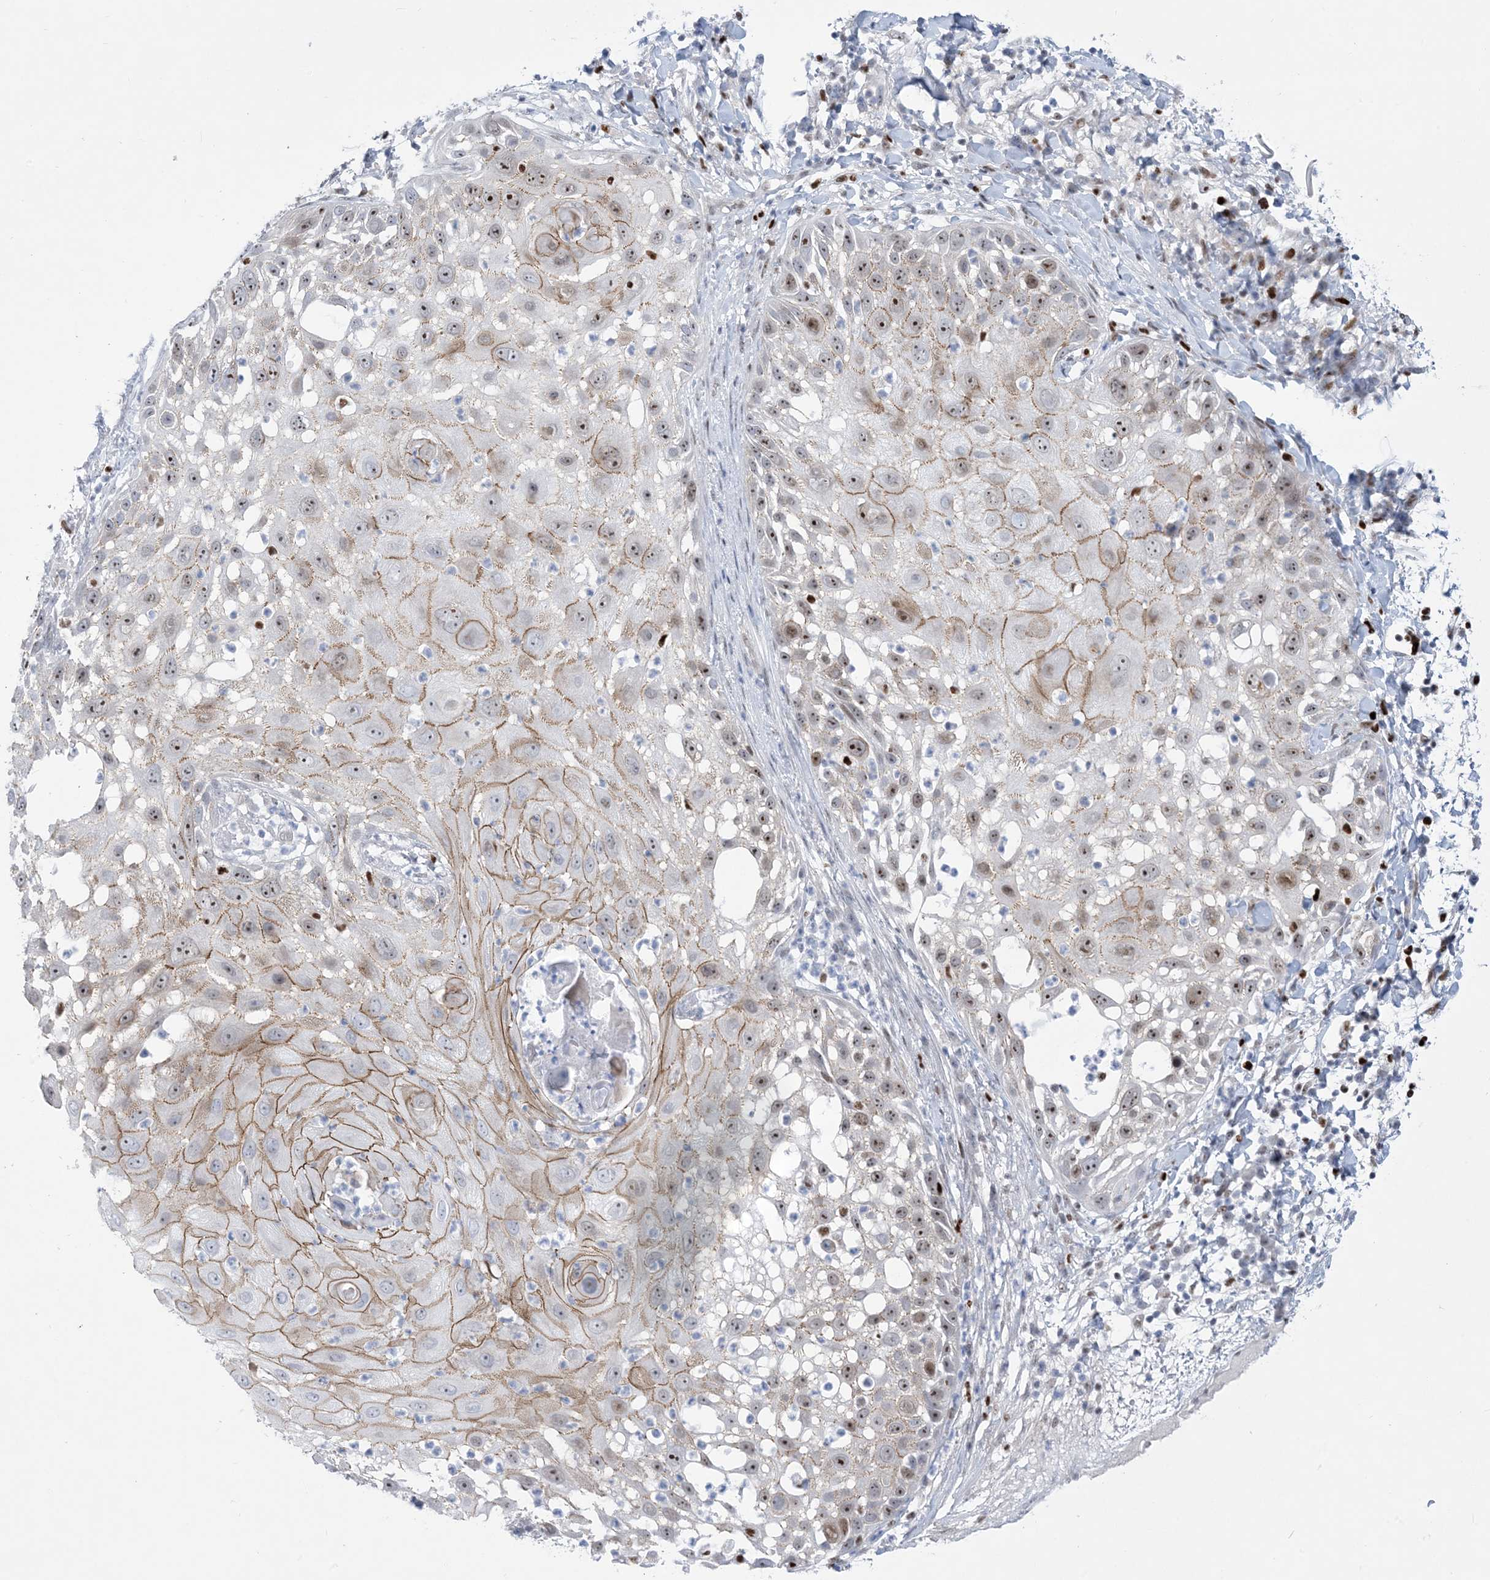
{"staining": {"intensity": "moderate", "quantity": "25%-75%", "location": "cytoplasmic/membranous,nuclear"}, "tissue": "skin cancer", "cell_type": "Tumor cells", "image_type": "cancer", "snomed": [{"axis": "morphology", "description": "Squamous cell carcinoma, NOS"}, {"axis": "topography", "description": "Skin"}], "caption": "A micrograph showing moderate cytoplasmic/membranous and nuclear expression in about 25%-75% of tumor cells in squamous cell carcinoma (skin), as visualized by brown immunohistochemical staining.", "gene": "MARS2", "patient": {"sex": "female", "age": 44}}